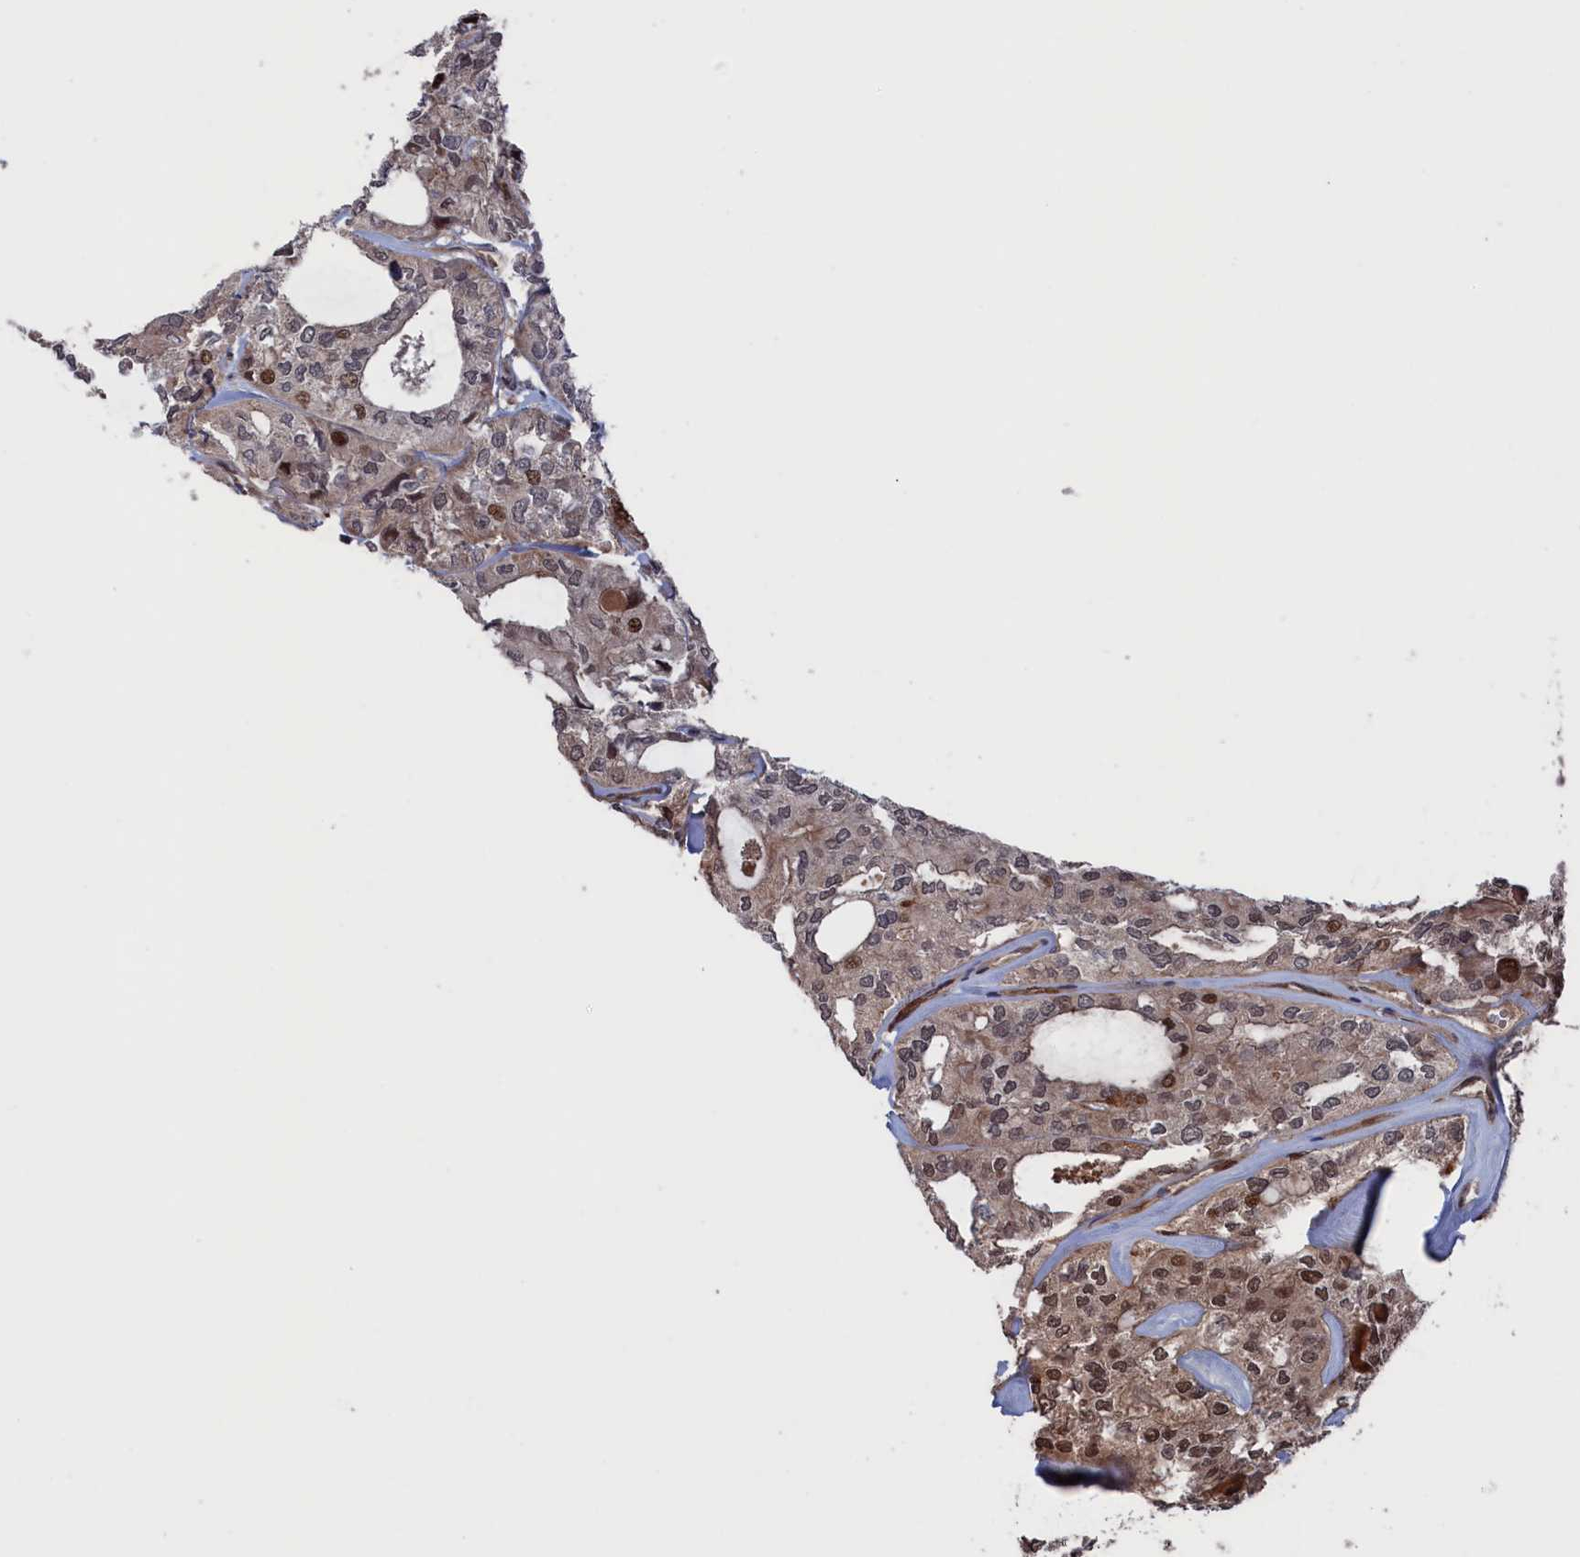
{"staining": {"intensity": "moderate", "quantity": "25%-75%", "location": "nuclear"}, "tissue": "thyroid cancer", "cell_type": "Tumor cells", "image_type": "cancer", "snomed": [{"axis": "morphology", "description": "Follicular adenoma carcinoma, NOS"}, {"axis": "topography", "description": "Thyroid gland"}], "caption": "Protein staining demonstrates moderate nuclear expression in about 25%-75% of tumor cells in thyroid follicular adenoma carcinoma.", "gene": "PLA2G15", "patient": {"sex": "male", "age": 75}}